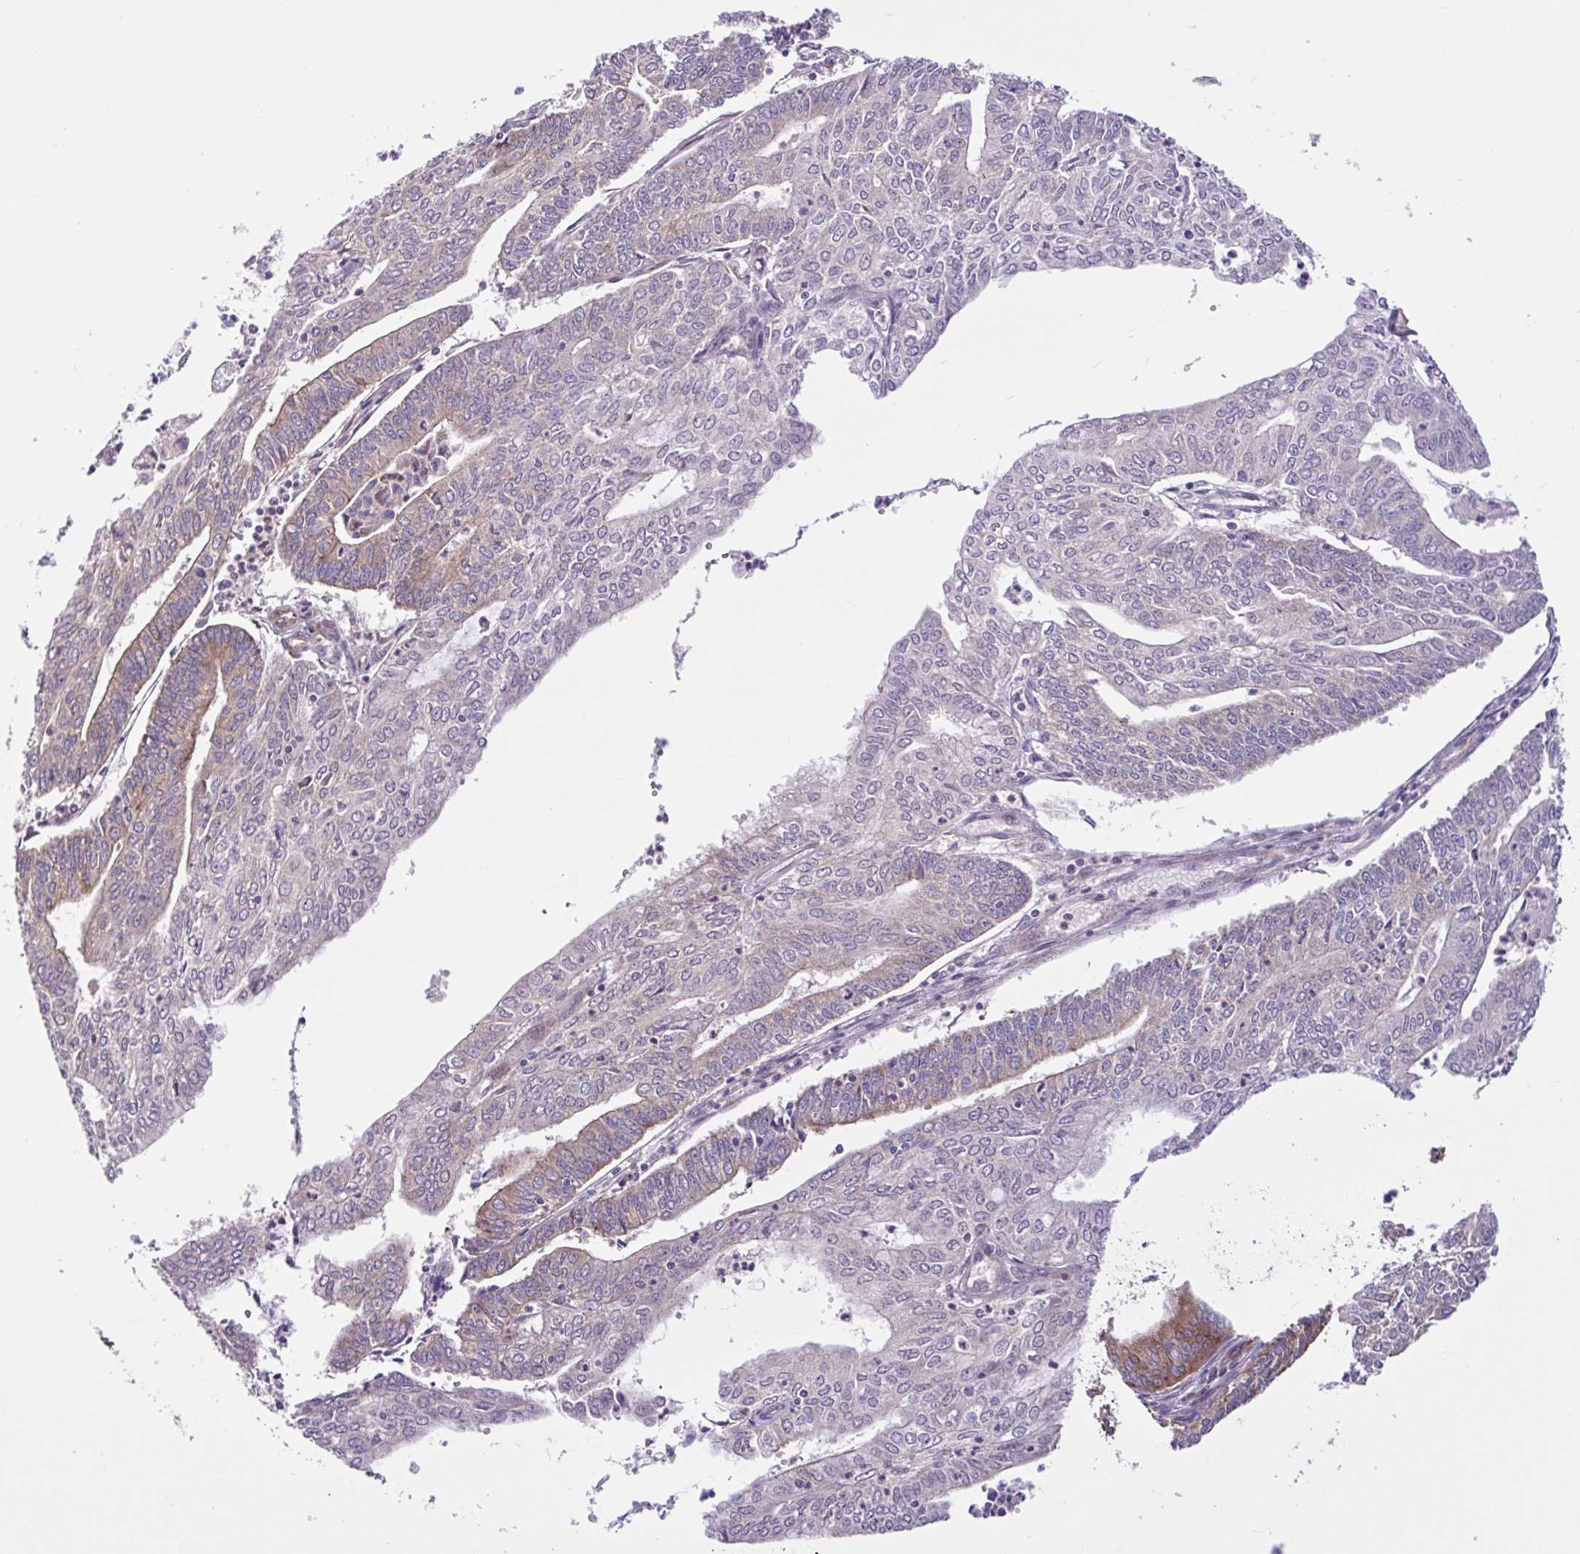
{"staining": {"intensity": "moderate", "quantity": "25%-75%", "location": "cytoplasmic/membranous"}, "tissue": "endometrial cancer", "cell_type": "Tumor cells", "image_type": "cancer", "snomed": [{"axis": "morphology", "description": "Adenocarcinoma, NOS"}, {"axis": "topography", "description": "Endometrium"}], "caption": "Moderate cytoplasmic/membranous expression for a protein is appreciated in about 25%-75% of tumor cells of endometrial cancer using immunohistochemistry (IHC).", "gene": "NTPCR", "patient": {"sex": "female", "age": 61}}